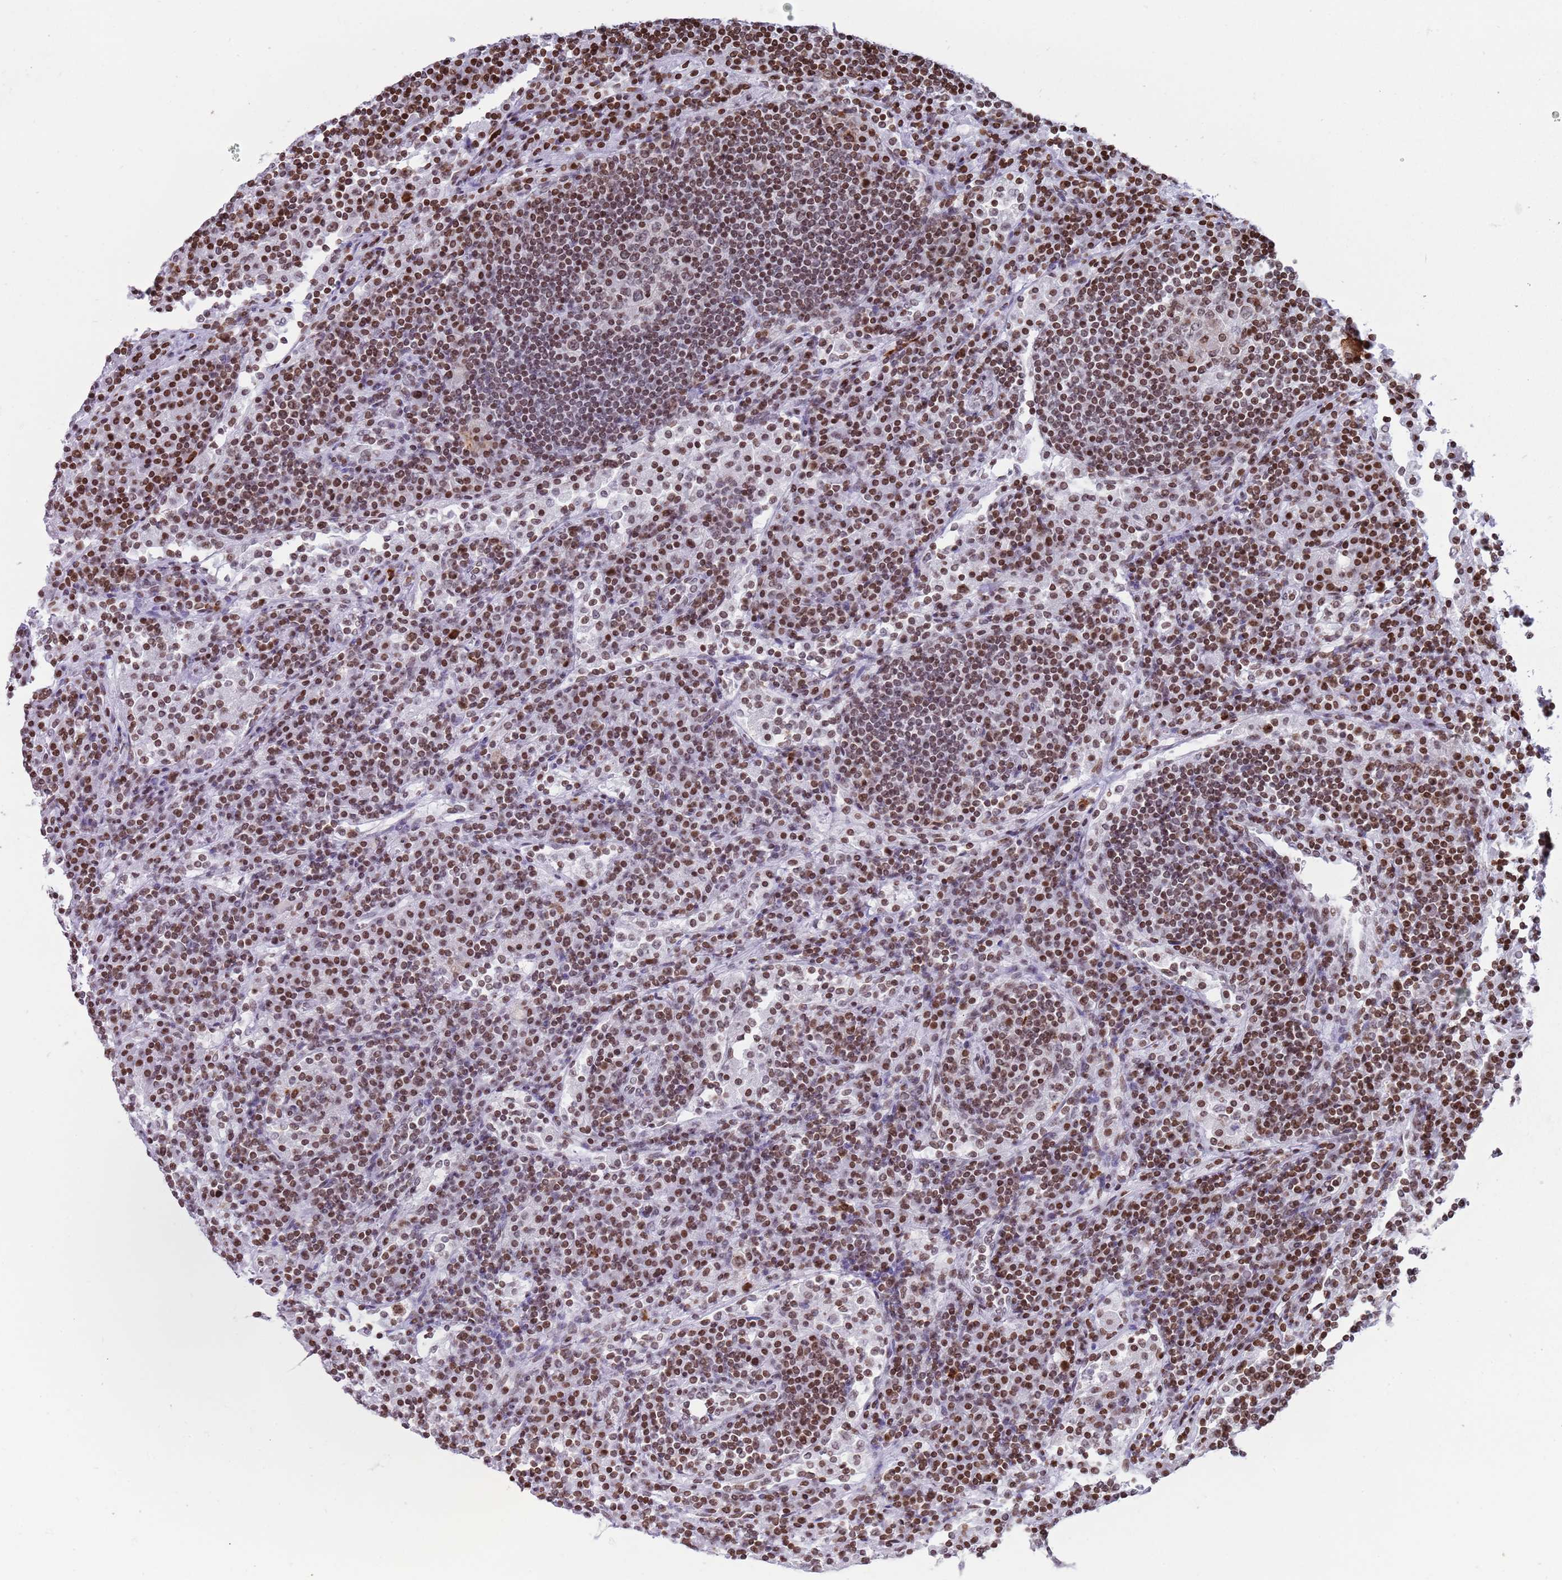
{"staining": {"intensity": "moderate", "quantity": "25%-75%", "location": "nuclear"}, "tissue": "lymph node", "cell_type": "Germinal center cells", "image_type": "normal", "snomed": [{"axis": "morphology", "description": "Normal tissue, NOS"}, {"axis": "topography", "description": "Lymph node"}], "caption": "DAB immunohistochemical staining of normal lymph node exhibits moderate nuclear protein expression in approximately 25%-75% of germinal center cells.", "gene": "ENSG00000285547", "patient": {"sex": "female", "age": 53}}